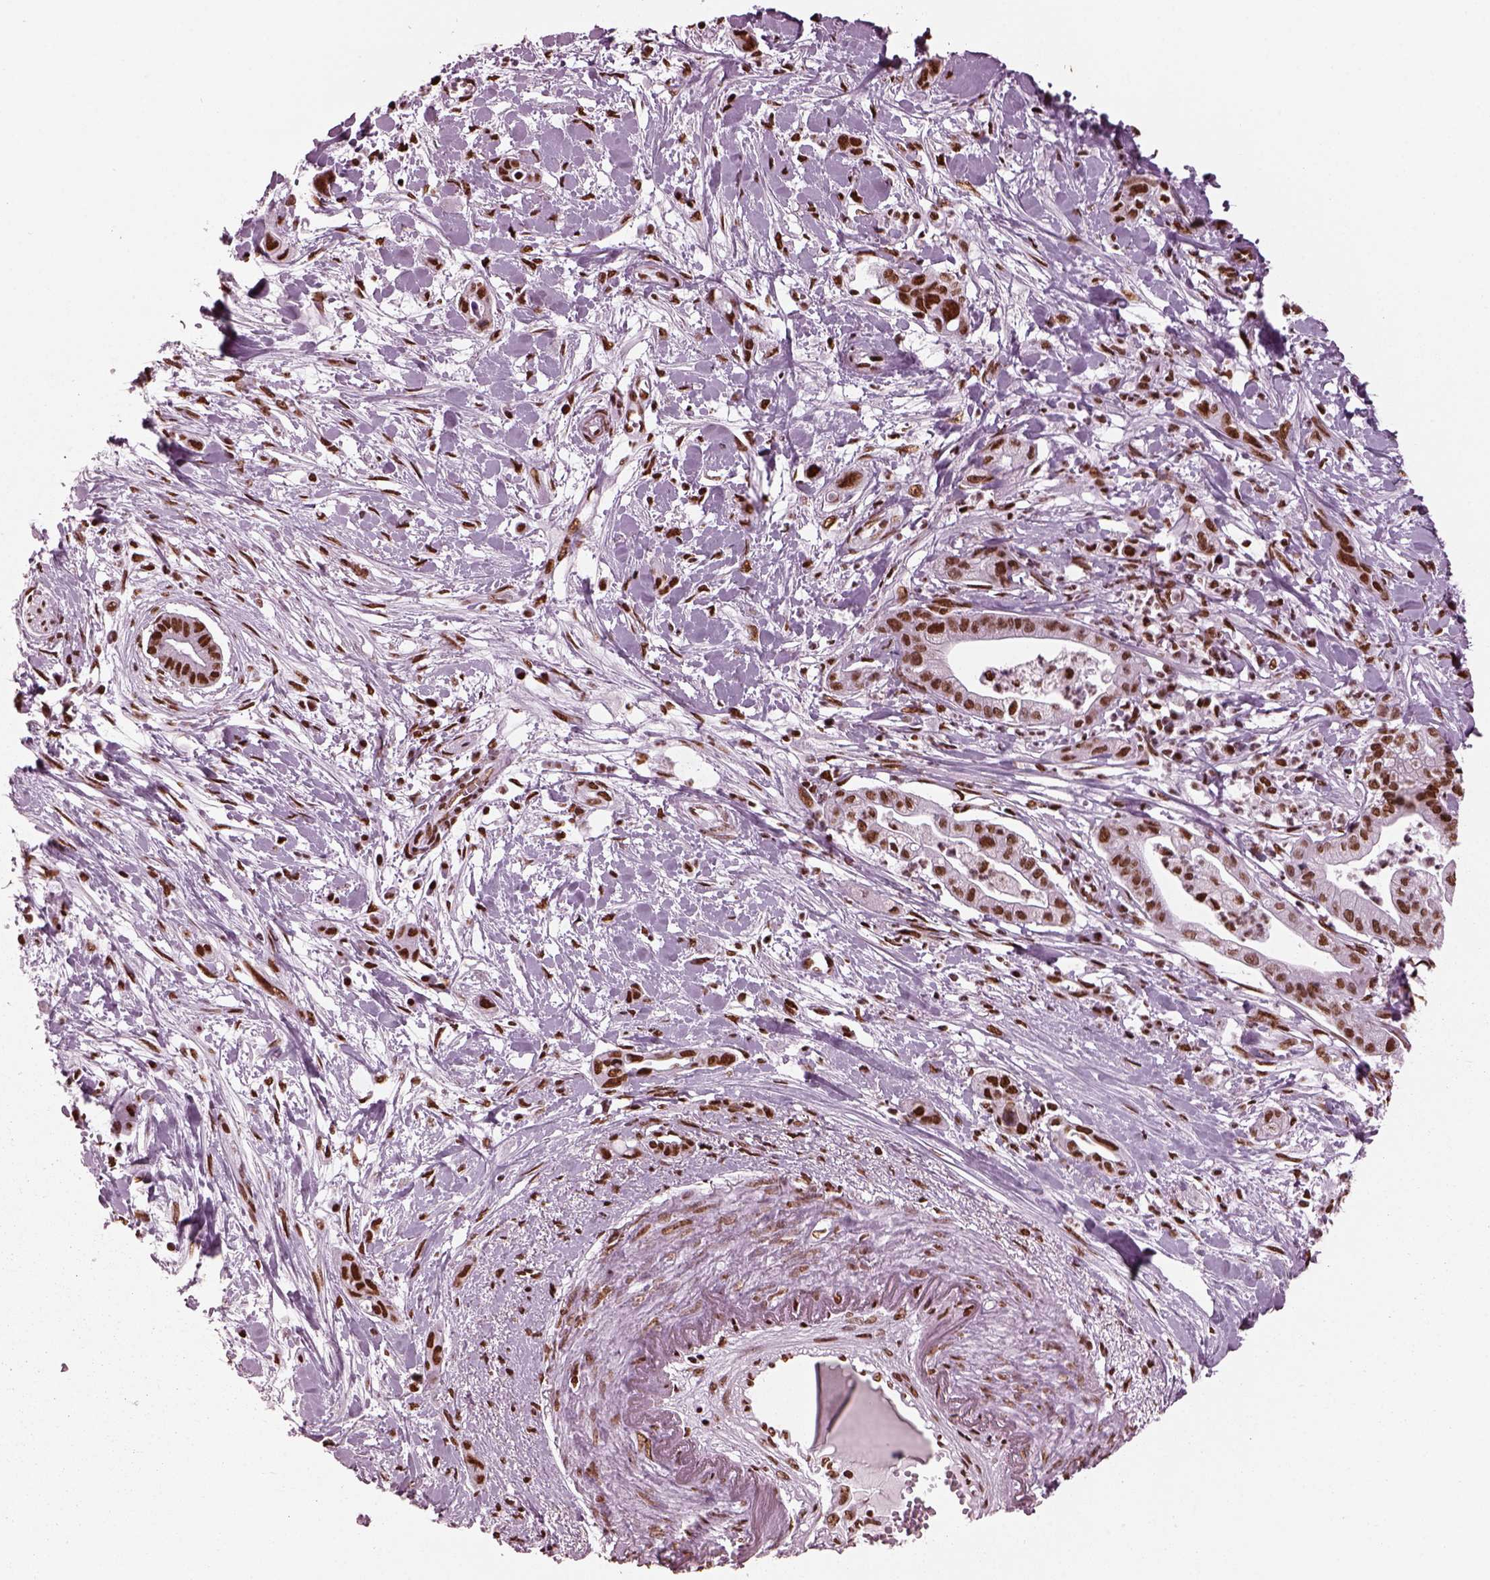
{"staining": {"intensity": "strong", "quantity": ">75%", "location": "nuclear"}, "tissue": "pancreatic cancer", "cell_type": "Tumor cells", "image_type": "cancer", "snomed": [{"axis": "morphology", "description": "Normal tissue, NOS"}, {"axis": "morphology", "description": "Adenocarcinoma, NOS"}, {"axis": "topography", "description": "Lymph node"}, {"axis": "topography", "description": "Pancreas"}], "caption": "The immunohistochemical stain highlights strong nuclear staining in tumor cells of pancreatic adenocarcinoma tissue.", "gene": "CBFA2T3", "patient": {"sex": "female", "age": 58}}